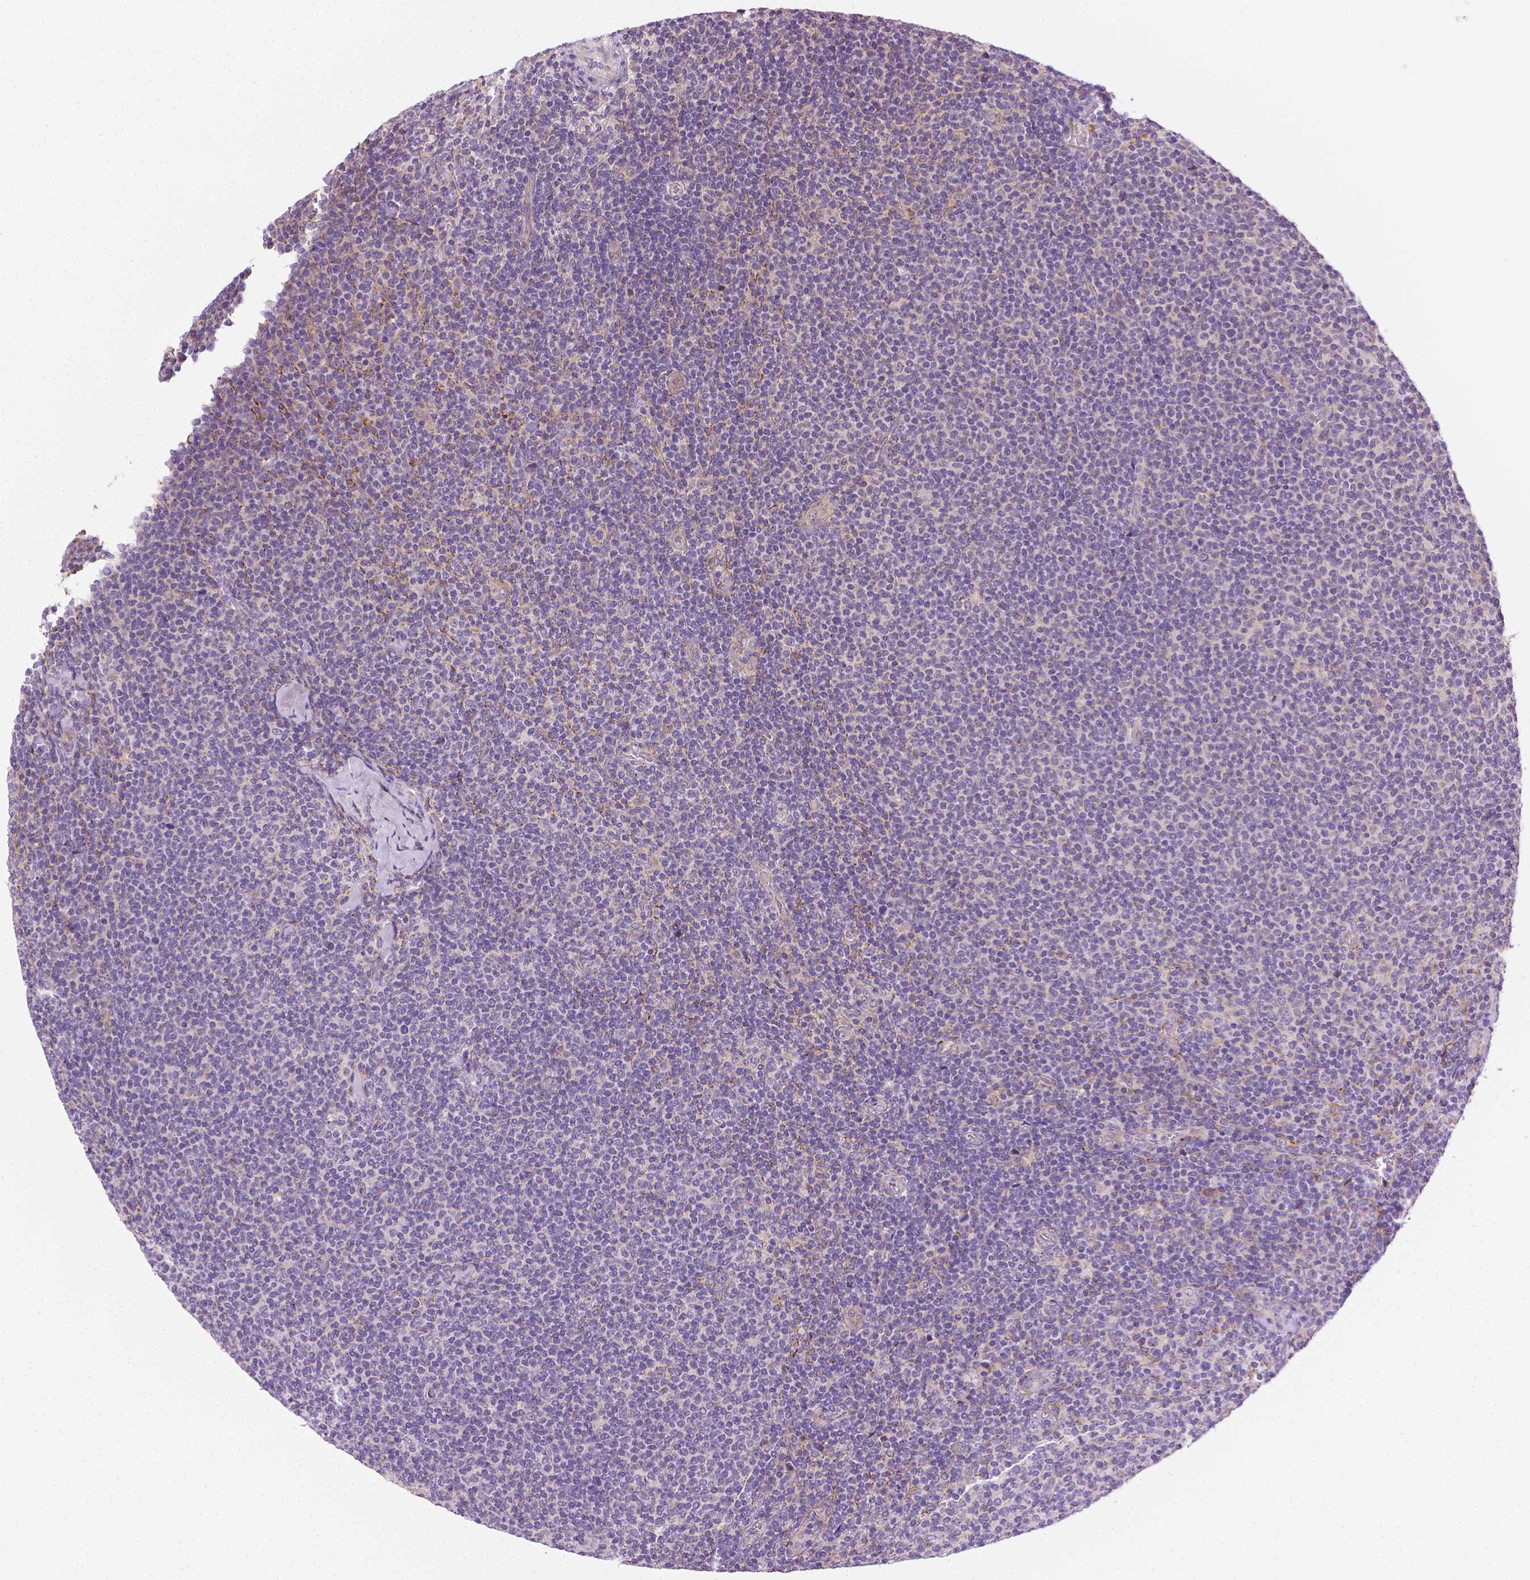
{"staining": {"intensity": "negative", "quantity": "none", "location": "none"}, "tissue": "lymphoma", "cell_type": "Tumor cells", "image_type": "cancer", "snomed": [{"axis": "morphology", "description": "Malignant lymphoma, non-Hodgkin's type, Low grade"}, {"axis": "topography", "description": "Lymph node"}], "caption": "Low-grade malignant lymphoma, non-Hodgkin's type stained for a protein using immunohistochemistry shows no expression tumor cells.", "gene": "MCOLN3", "patient": {"sex": "male", "age": 52}}